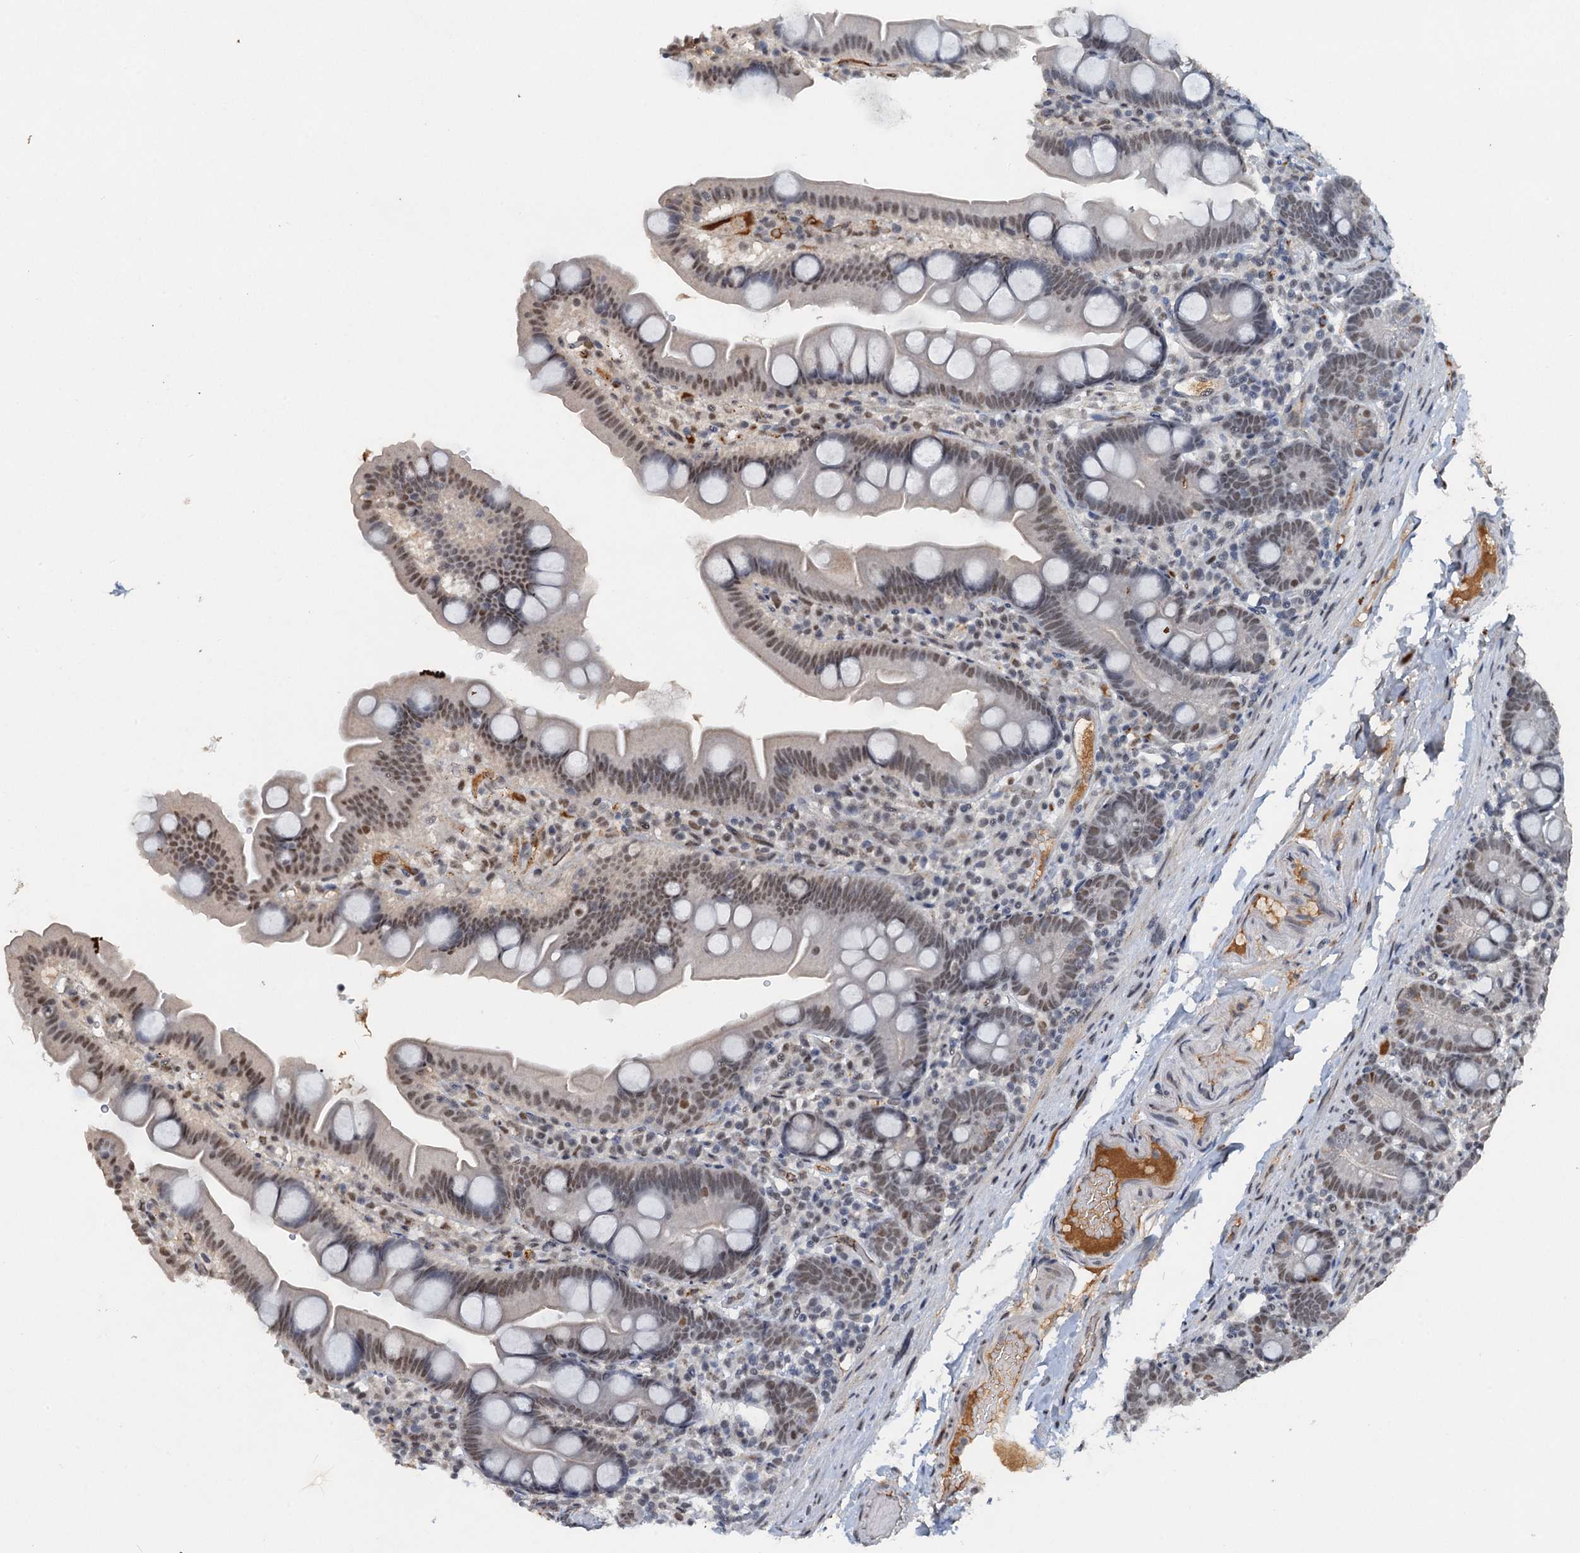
{"staining": {"intensity": "weak", "quantity": "25%-75%", "location": "nuclear"}, "tissue": "small intestine", "cell_type": "Glandular cells", "image_type": "normal", "snomed": [{"axis": "morphology", "description": "Normal tissue, NOS"}, {"axis": "topography", "description": "Small intestine"}], "caption": "Benign small intestine demonstrates weak nuclear expression in about 25%-75% of glandular cells, visualized by immunohistochemistry. (IHC, brightfield microscopy, high magnification).", "gene": "CSTF3", "patient": {"sex": "female", "age": 68}}